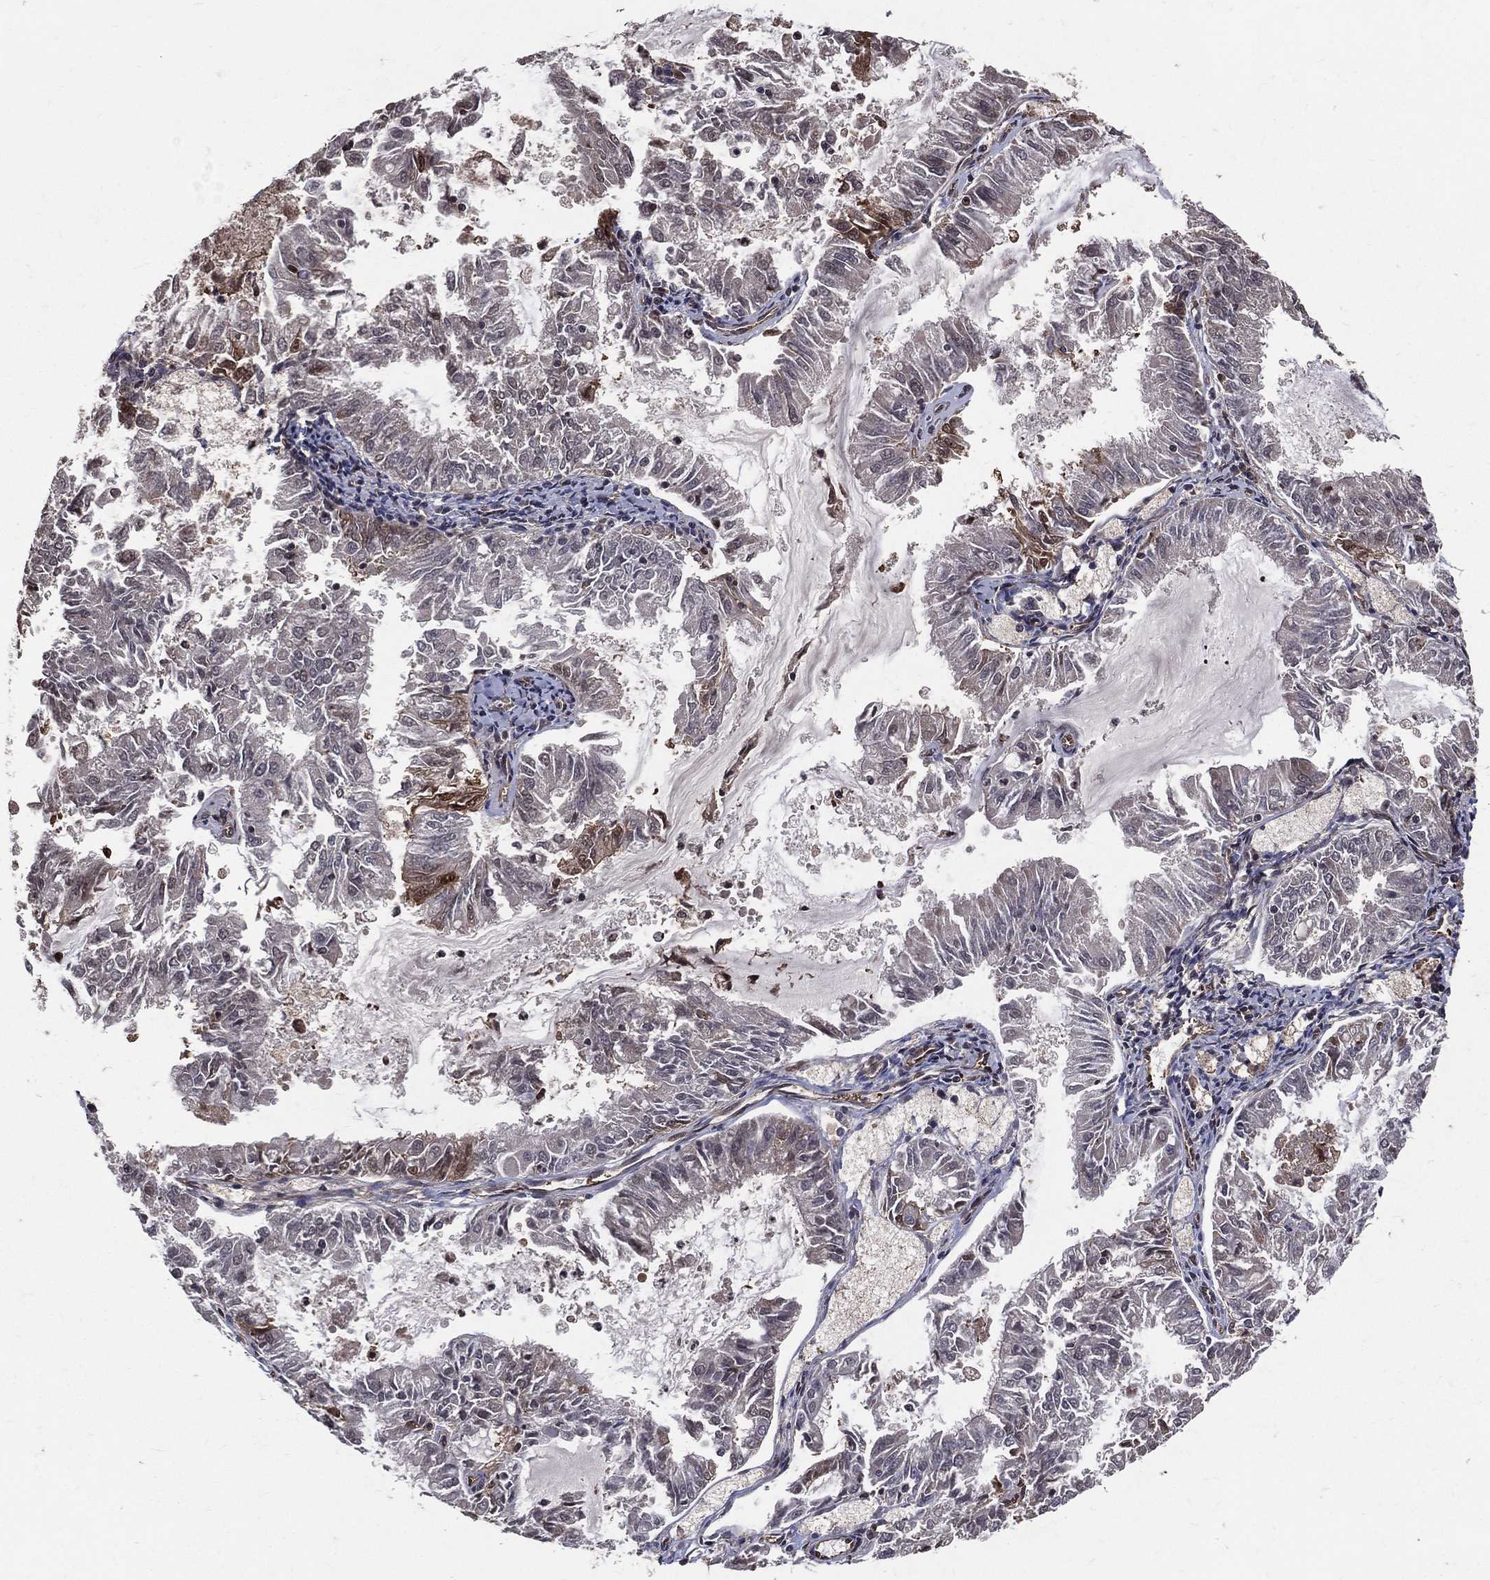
{"staining": {"intensity": "moderate", "quantity": "<25%", "location": "cytoplasmic/membranous"}, "tissue": "endometrial cancer", "cell_type": "Tumor cells", "image_type": "cancer", "snomed": [{"axis": "morphology", "description": "Adenocarcinoma, NOS"}, {"axis": "topography", "description": "Endometrium"}], "caption": "Protein analysis of endometrial cancer tissue shows moderate cytoplasmic/membranous expression in approximately <25% of tumor cells.", "gene": "DPYSL2", "patient": {"sex": "female", "age": 57}}